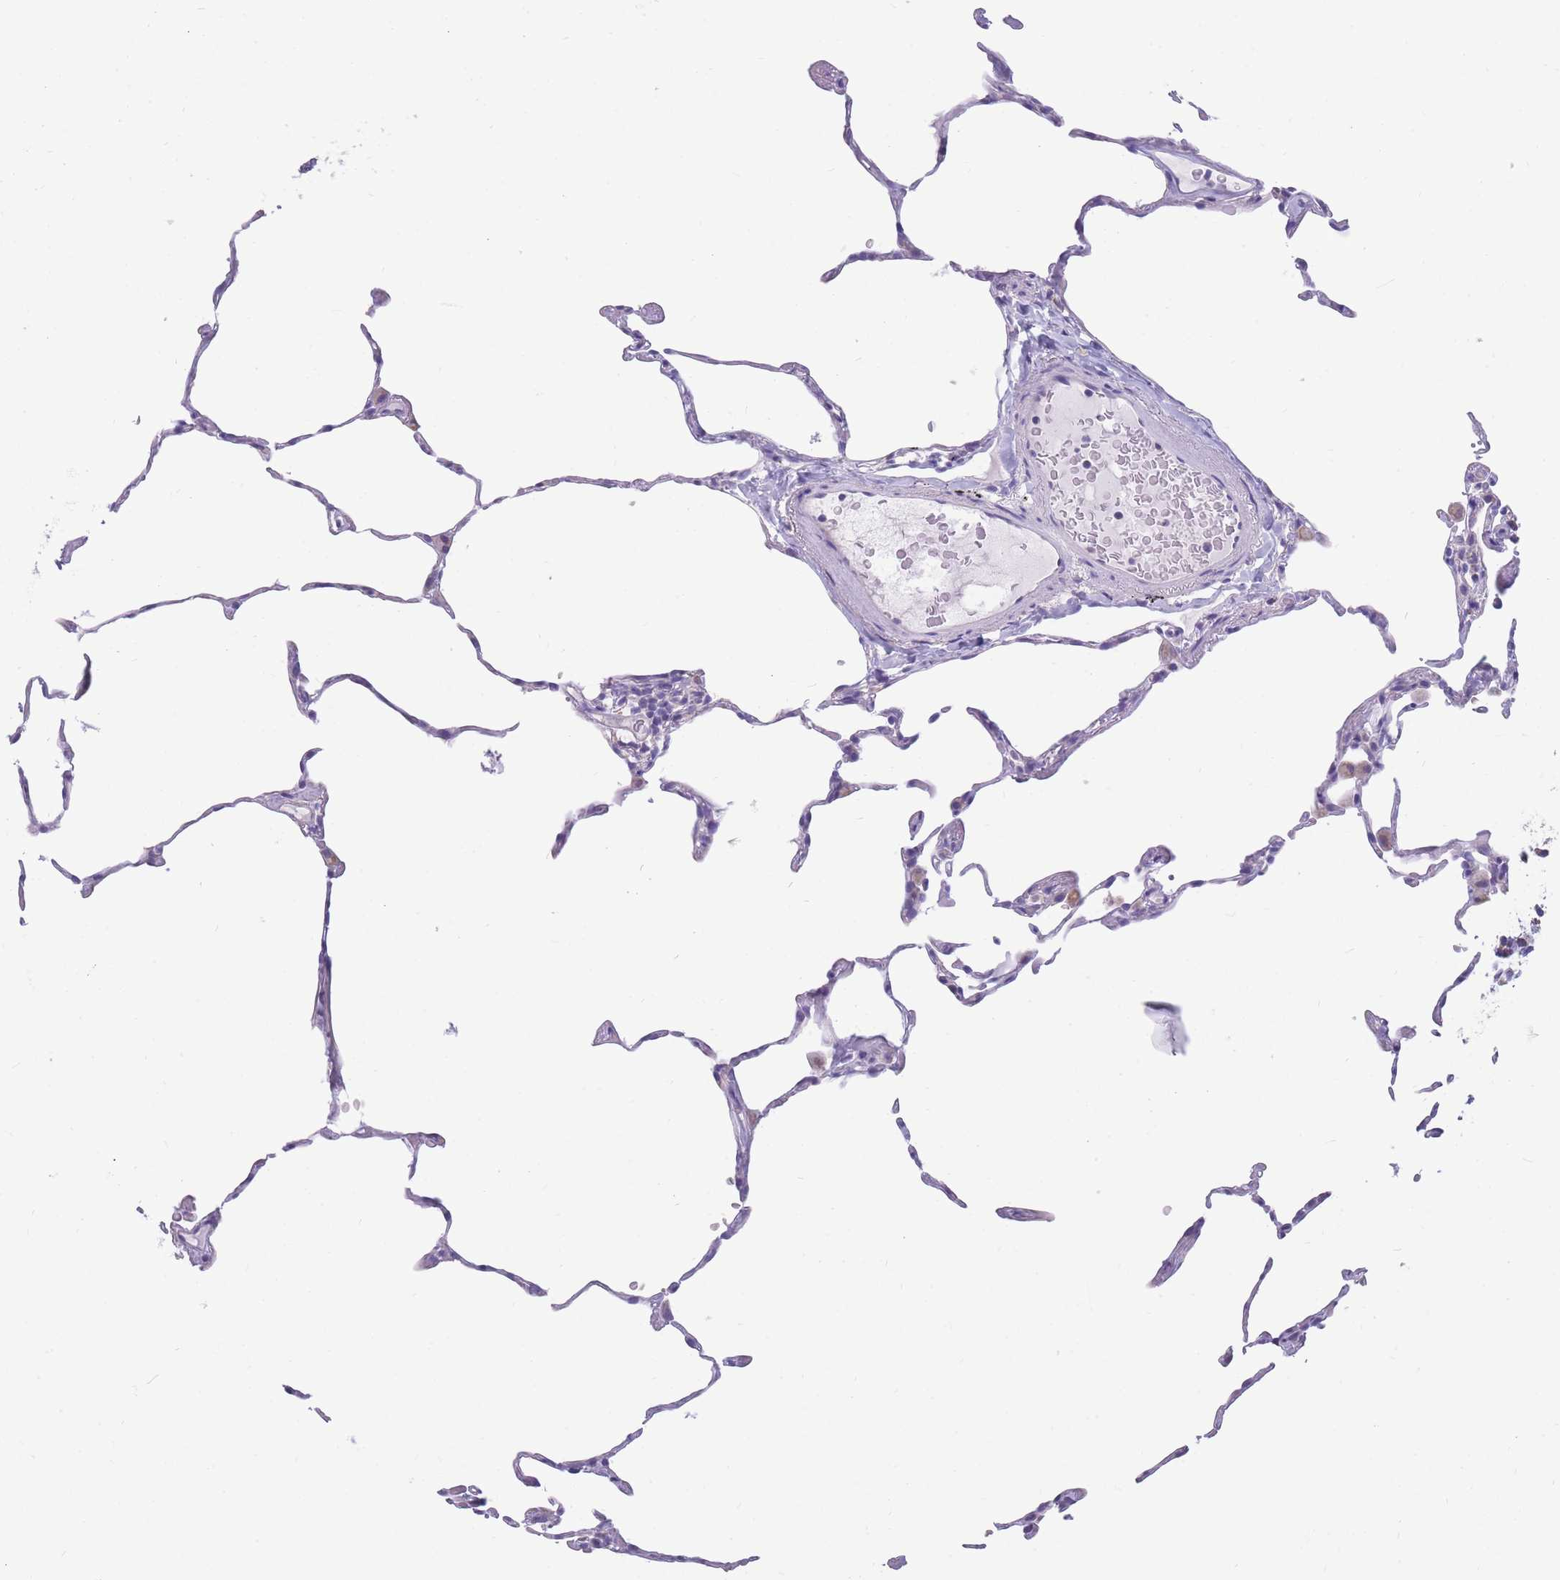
{"staining": {"intensity": "negative", "quantity": "none", "location": "none"}, "tissue": "lung", "cell_type": "Alveolar cells", "image_type": "normal", "snomed": [{"axis": "morphology", "description": "Normal tissue, NOS"}, {"axis": "topography", "description": "Lung"}], "caption": "Human lung stained for a protein using immunohistochemistry (IHC) displays no staining in alveolar cells.", "gene": "DHRS11", "patient": {"sex": "female", "age": 57}}